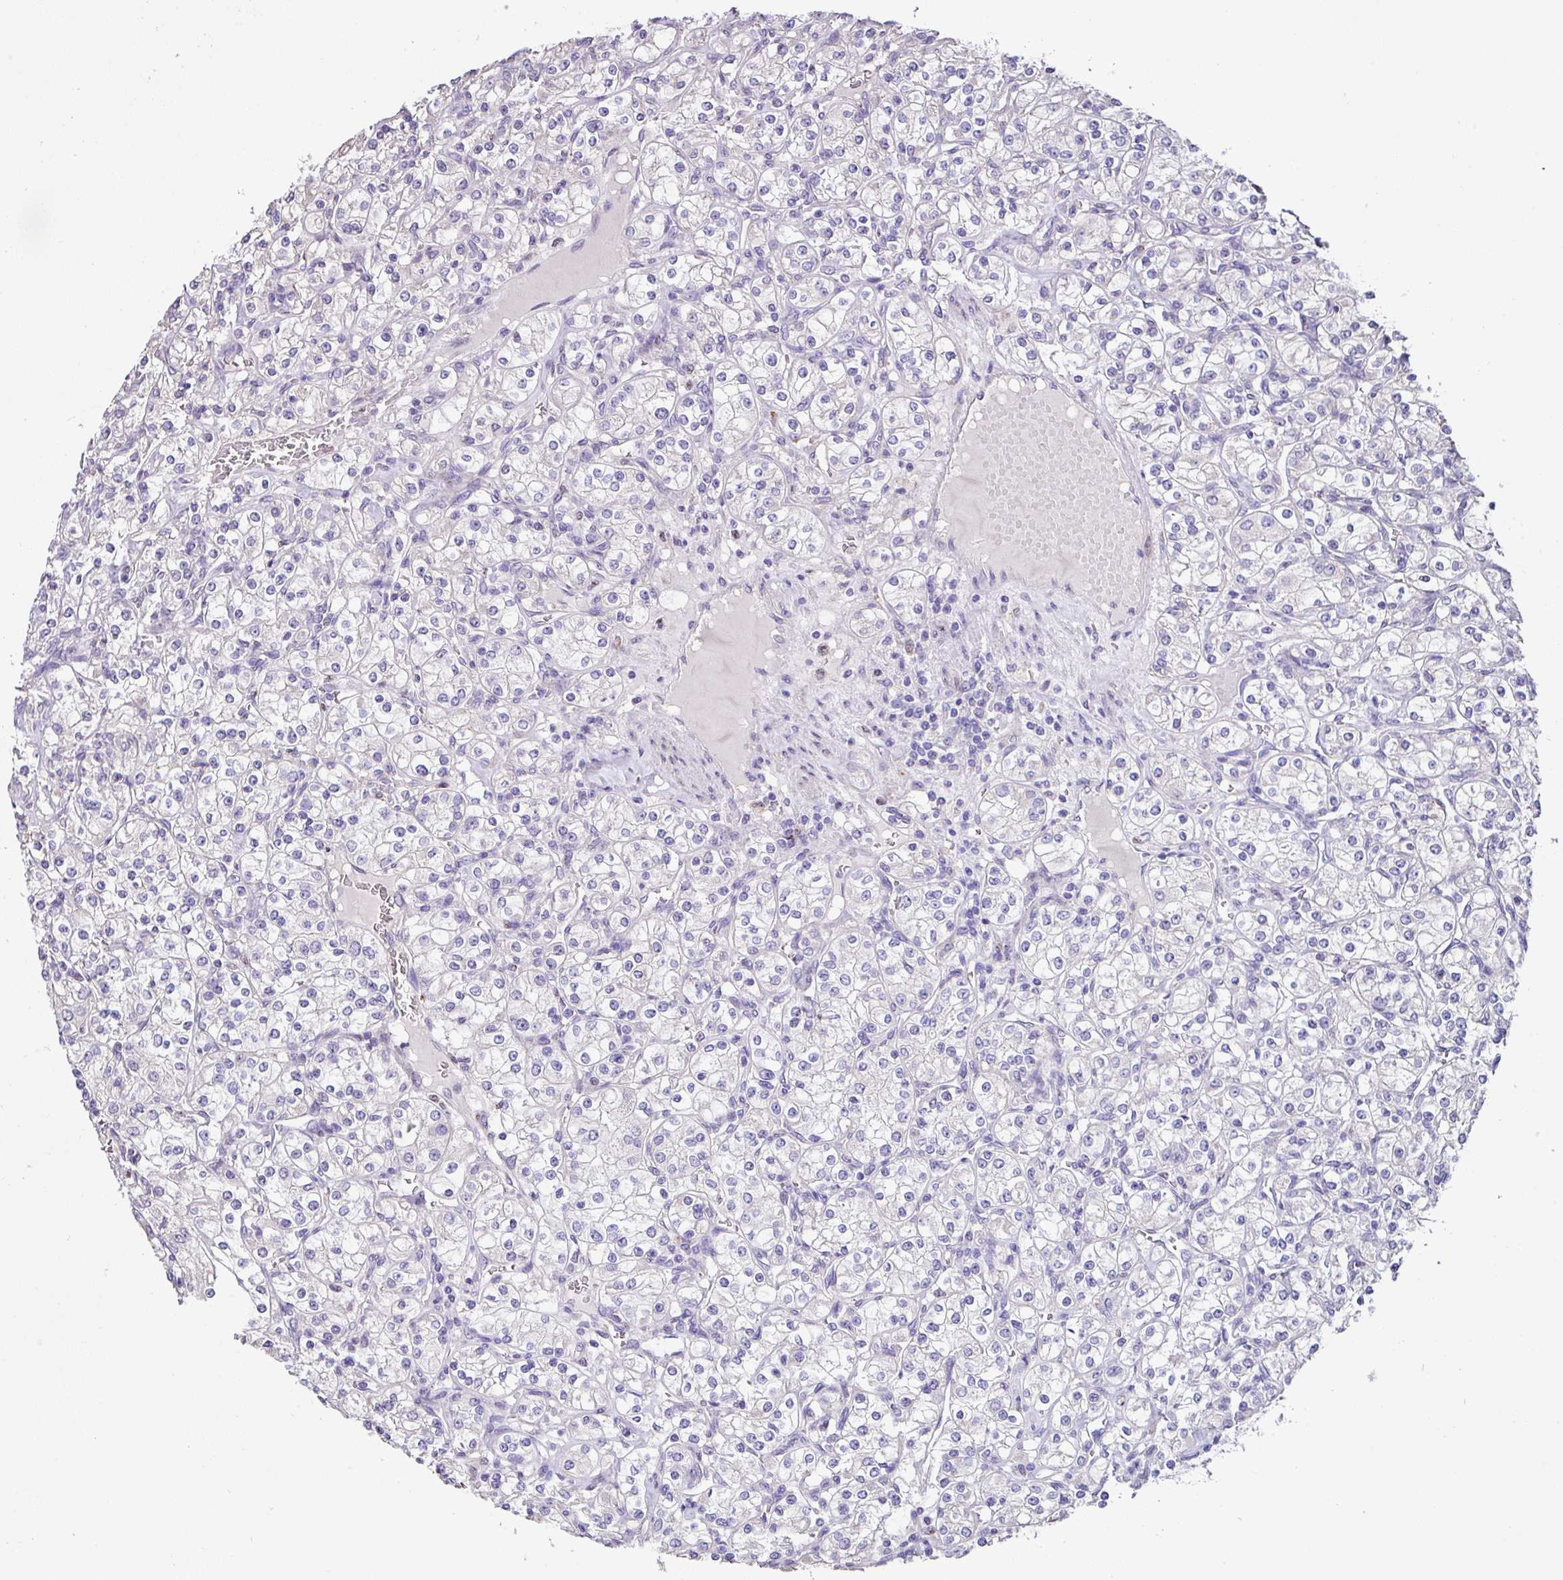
{"staining": {"intensity": "negative", "quantity": "none", "location": "none"}, "tissue": "renal cancer", "cell_type": "Tumor cells", "image_type": "cancer", "snomed": [{"axis": "morphology", "description": "Adenocarcinoma, NOS"}, {"axis": "topography", "description": "Kidney"}], "caption": "An image of human renal adenocarcinoma is negative for staining in tumor cells.", "gene": "ZG16", "patient": {"sex": "male", "age": 77}}